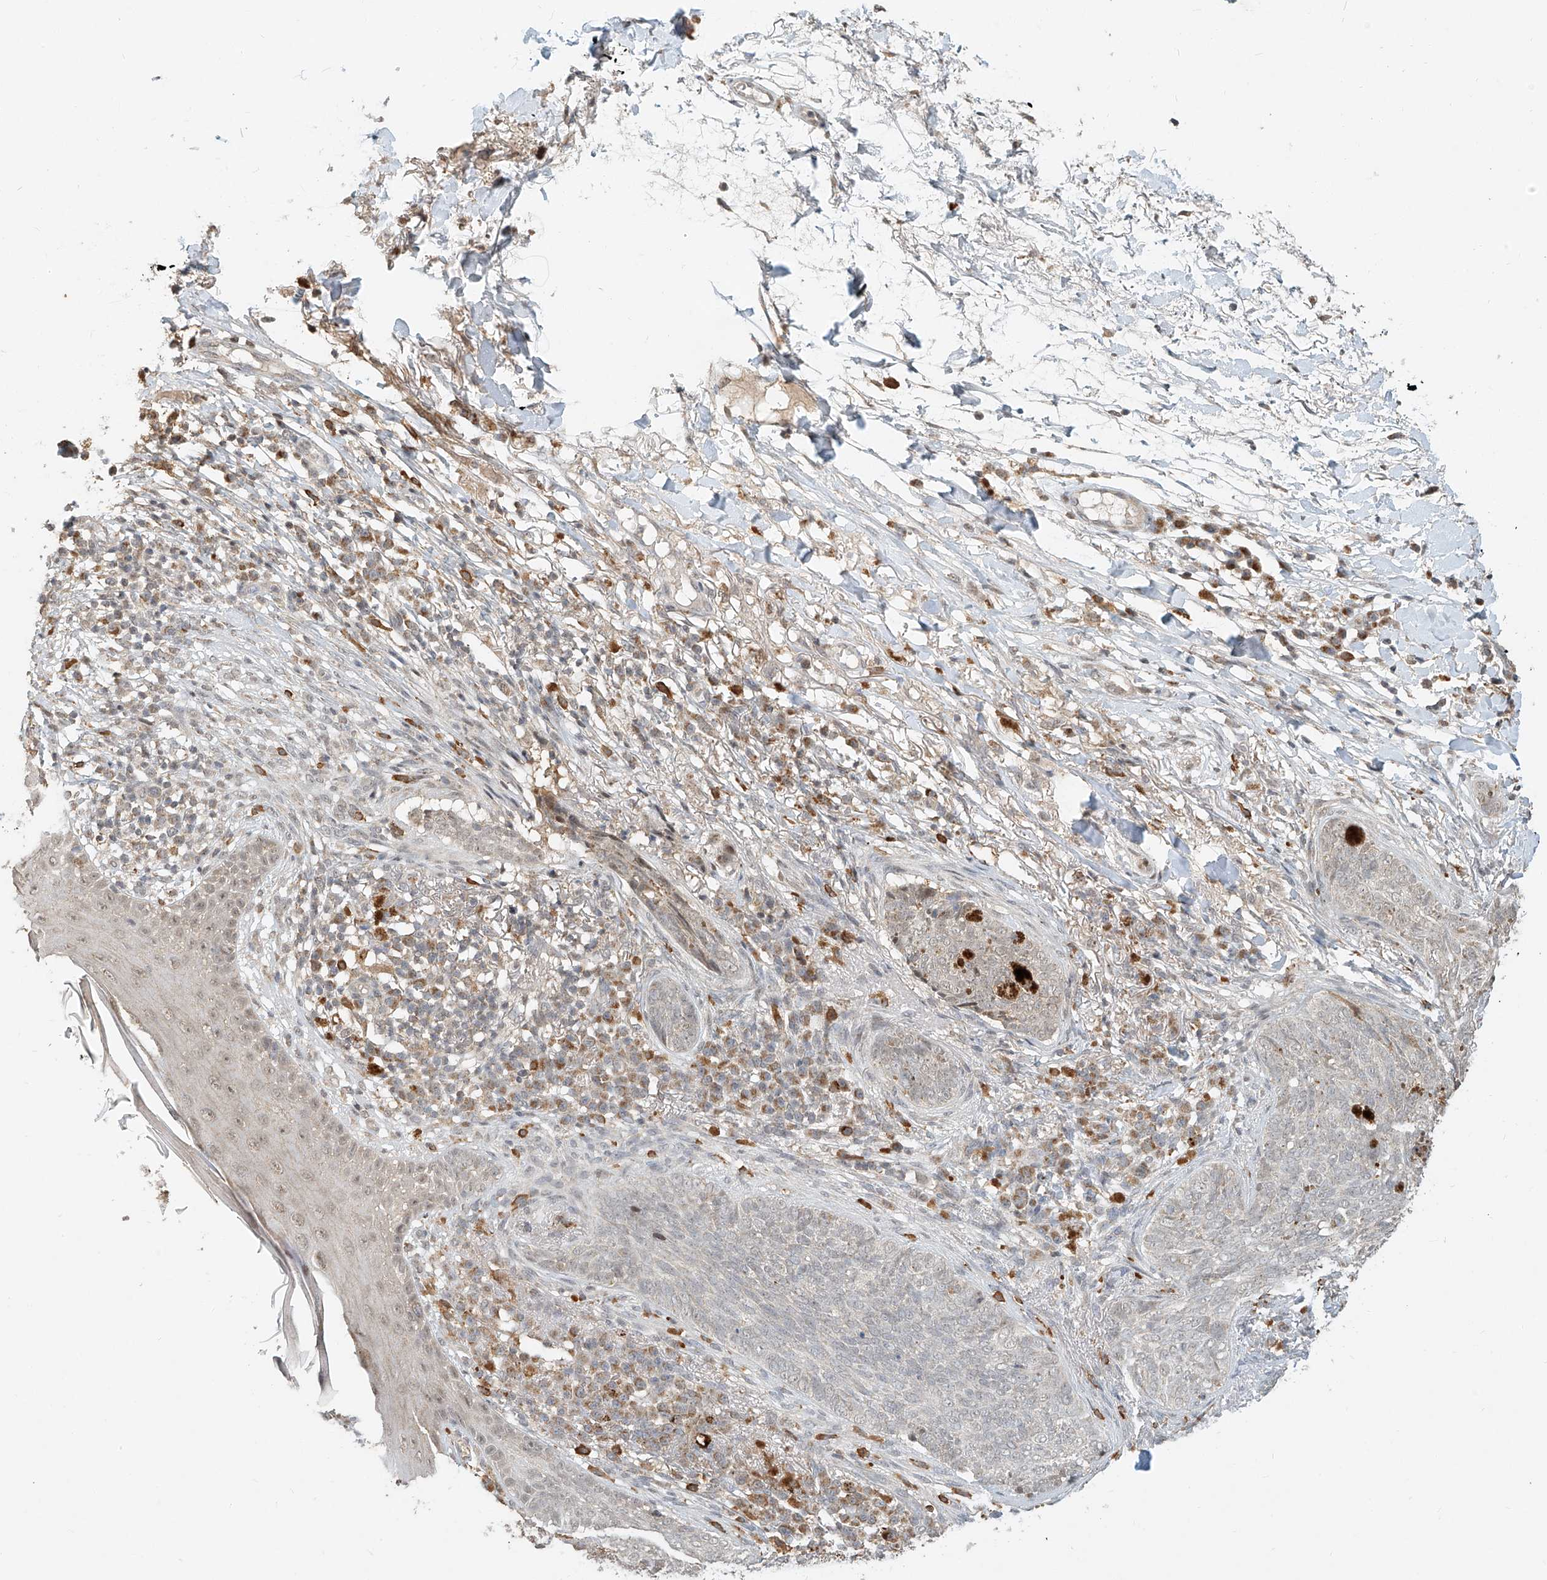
{"staining": {"intensity": "negative", "quantity": "none", "location": "none"}, "tissue": "skin cancer", "cell_type": "Tumor cells", "image_type": "cancer", "snomed": [{"axis": "morphology", "description": "Basal cell carcinoma"}, {"axis": "topography", "description": "Skin"}], "caption": "Immunohistochemistry of skin cancer (basal cell carcinoma) displays no positivity in tumor cells.", "gene": "SYTL3", "patient": {"sex": "male", "age": 85}}